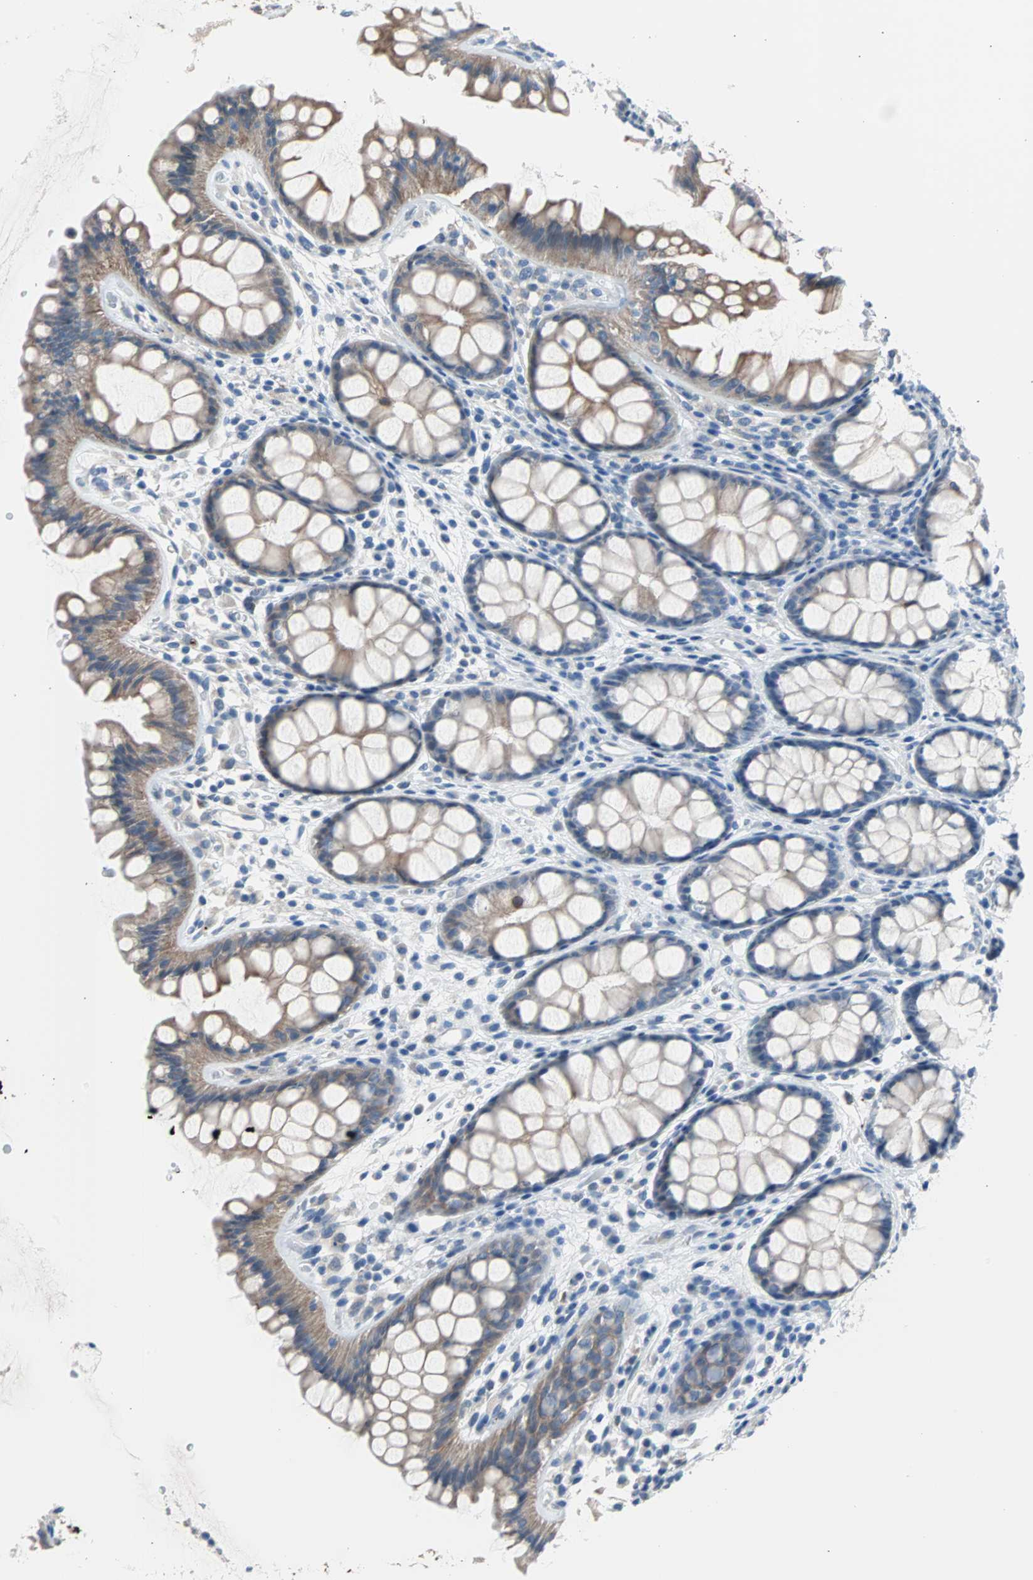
{"staining": {"intensity": "negative", "quantity": "none", "location": "none"}, "tissue": "colon", "cell_type": "Endothelial cells", "image_type": "normal", "snomed": [{"axis": "morphology", "description": "Normal tissue, NOS"}, {"axis": "topography", "description": "Colon"}], "caption": "IHC of normal human colon shows no staining in endothelial cells. (DAB immunohistochemistry, high magnification).", "gene": "KRT7", "patient": {"sex": "female", "age": 55}}